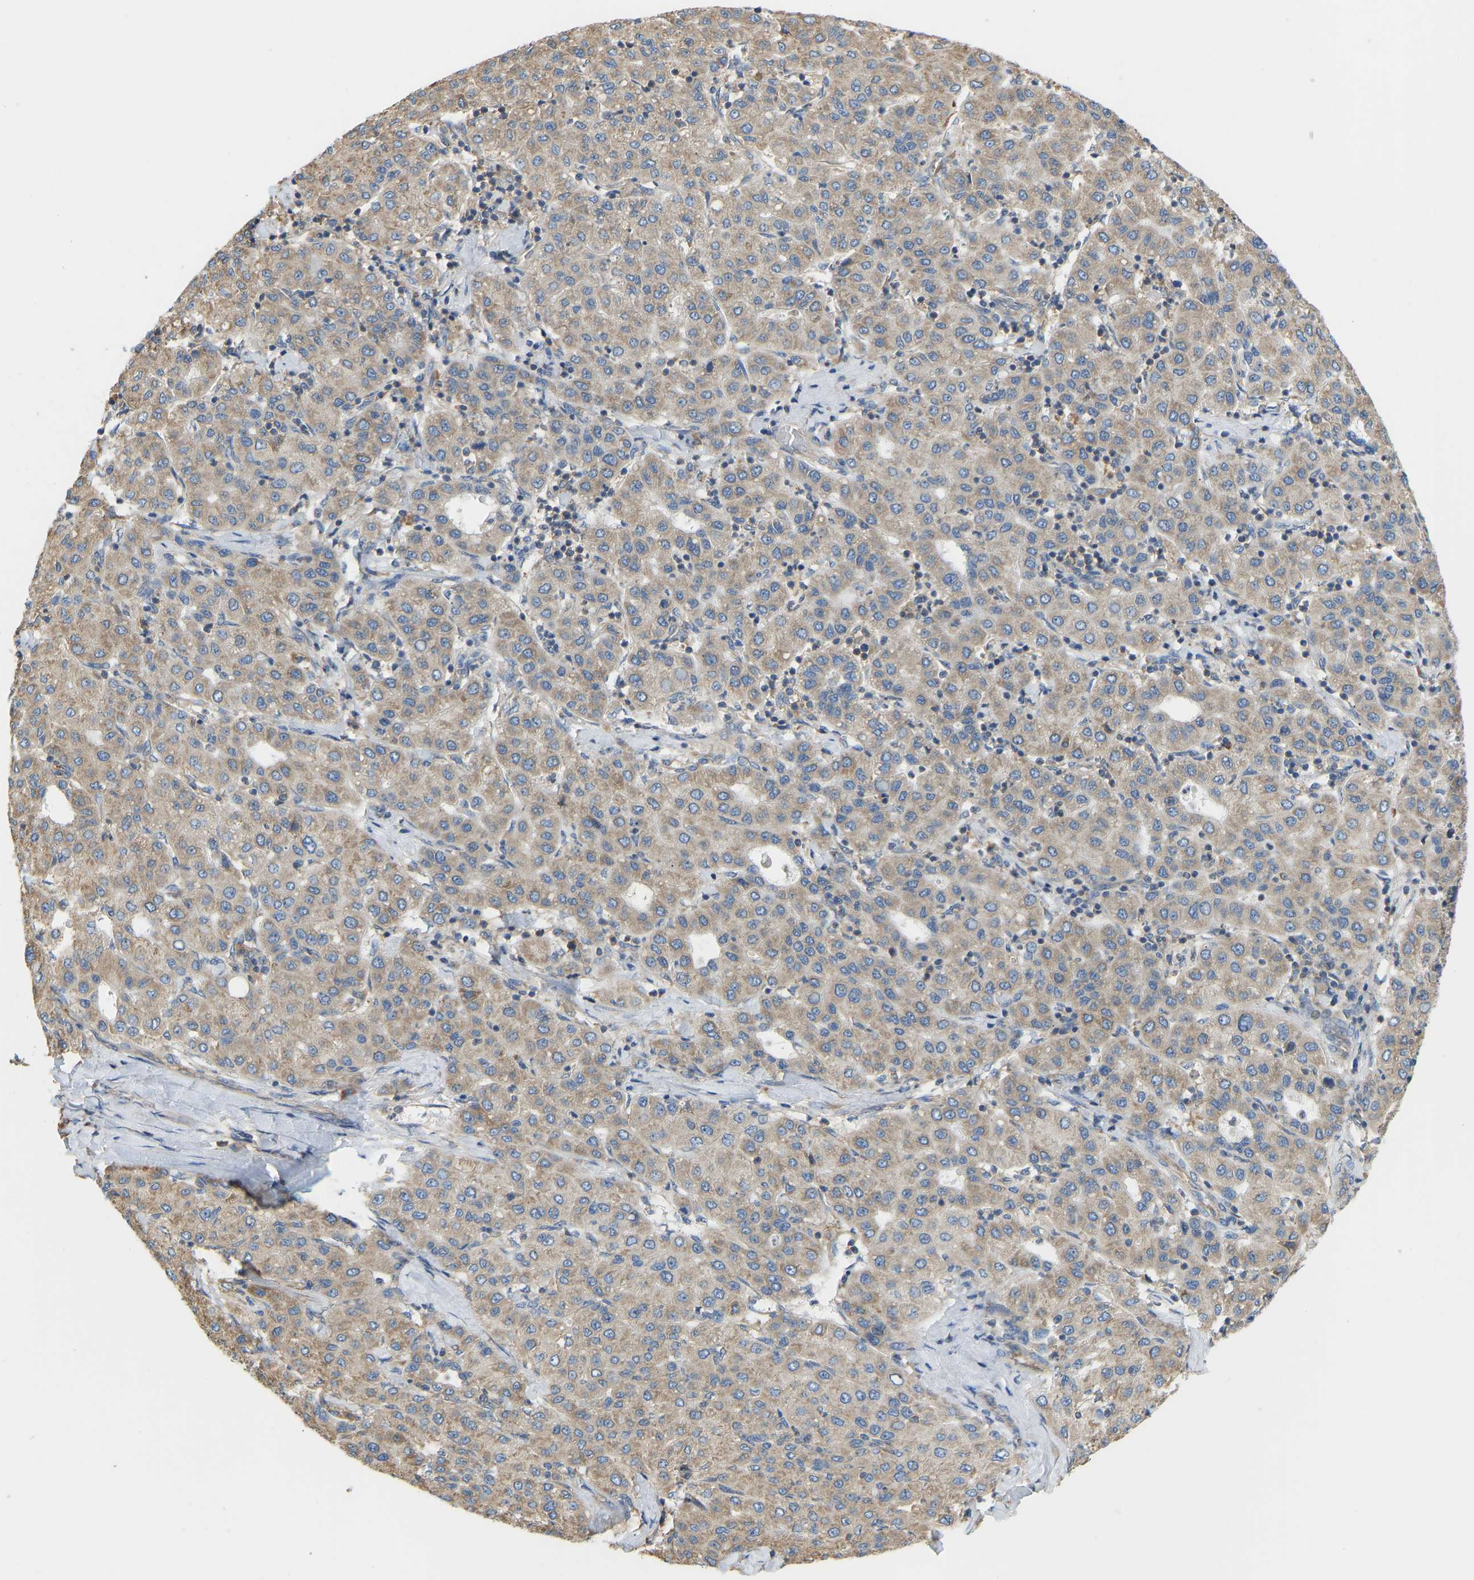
{"staining": {"intensity": "weak", "quantity": ">75%", "location": "cytoplasmic/membranous"}, "tissue": "liver cancer", "cell_type": "Tumor cells", "image_type": "cancer", "snomed": [{"axis": "morphology", "description": "Carcinoma, Hepatocellular, NOS"}, {"axis": "topography", "description": "Liver"}], "caption": "This micrograph exhibits immunohistochemistry staining of human liver cancer, with low weak cytoplasmic/membranous positivity in about >75% of tumor cells.", "gene": "RPS6KB2", "patient": {"sex": "male", "age": 65}}